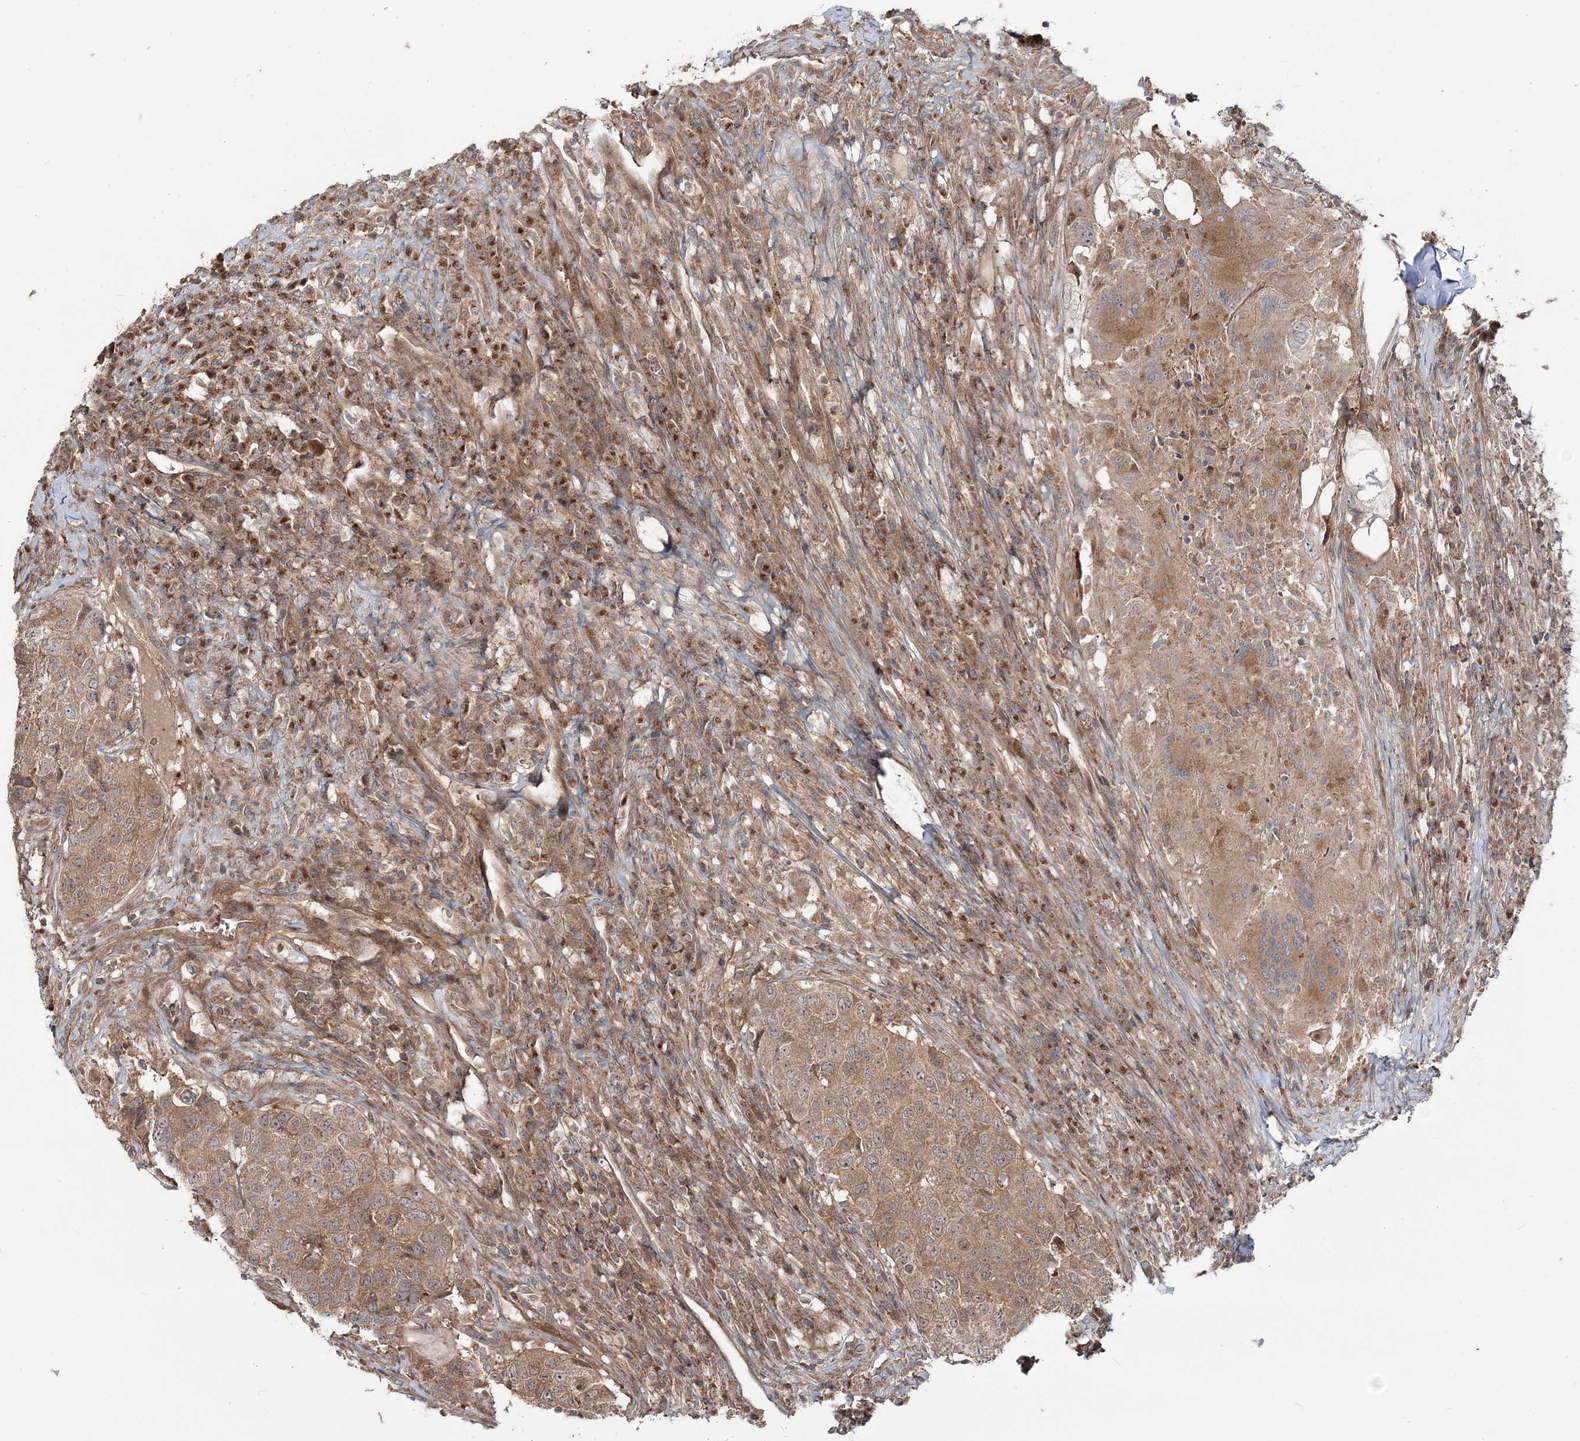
{"staining": {"intensity": "moderate", "quantity": ">75%", "location": "cytoplasmic/membranous"}, "tissue": "head and neck cancer", "cell_type": "Tumor cells", "image_type": "cancer", "snomed": [{"axis": "morphology", "description": "Squamous cell carcinoma, NOS"}, {"axis": "topography", "description": "Head-Neck"}], "caption": "Moderate cytoplasmic/membranous protein expression is seen in approximately >75% of tumor cells in squamous cell carcinoma (head and neck).", "gene": "MOCS2", "patient": {"sex": "male", "age": 66}}